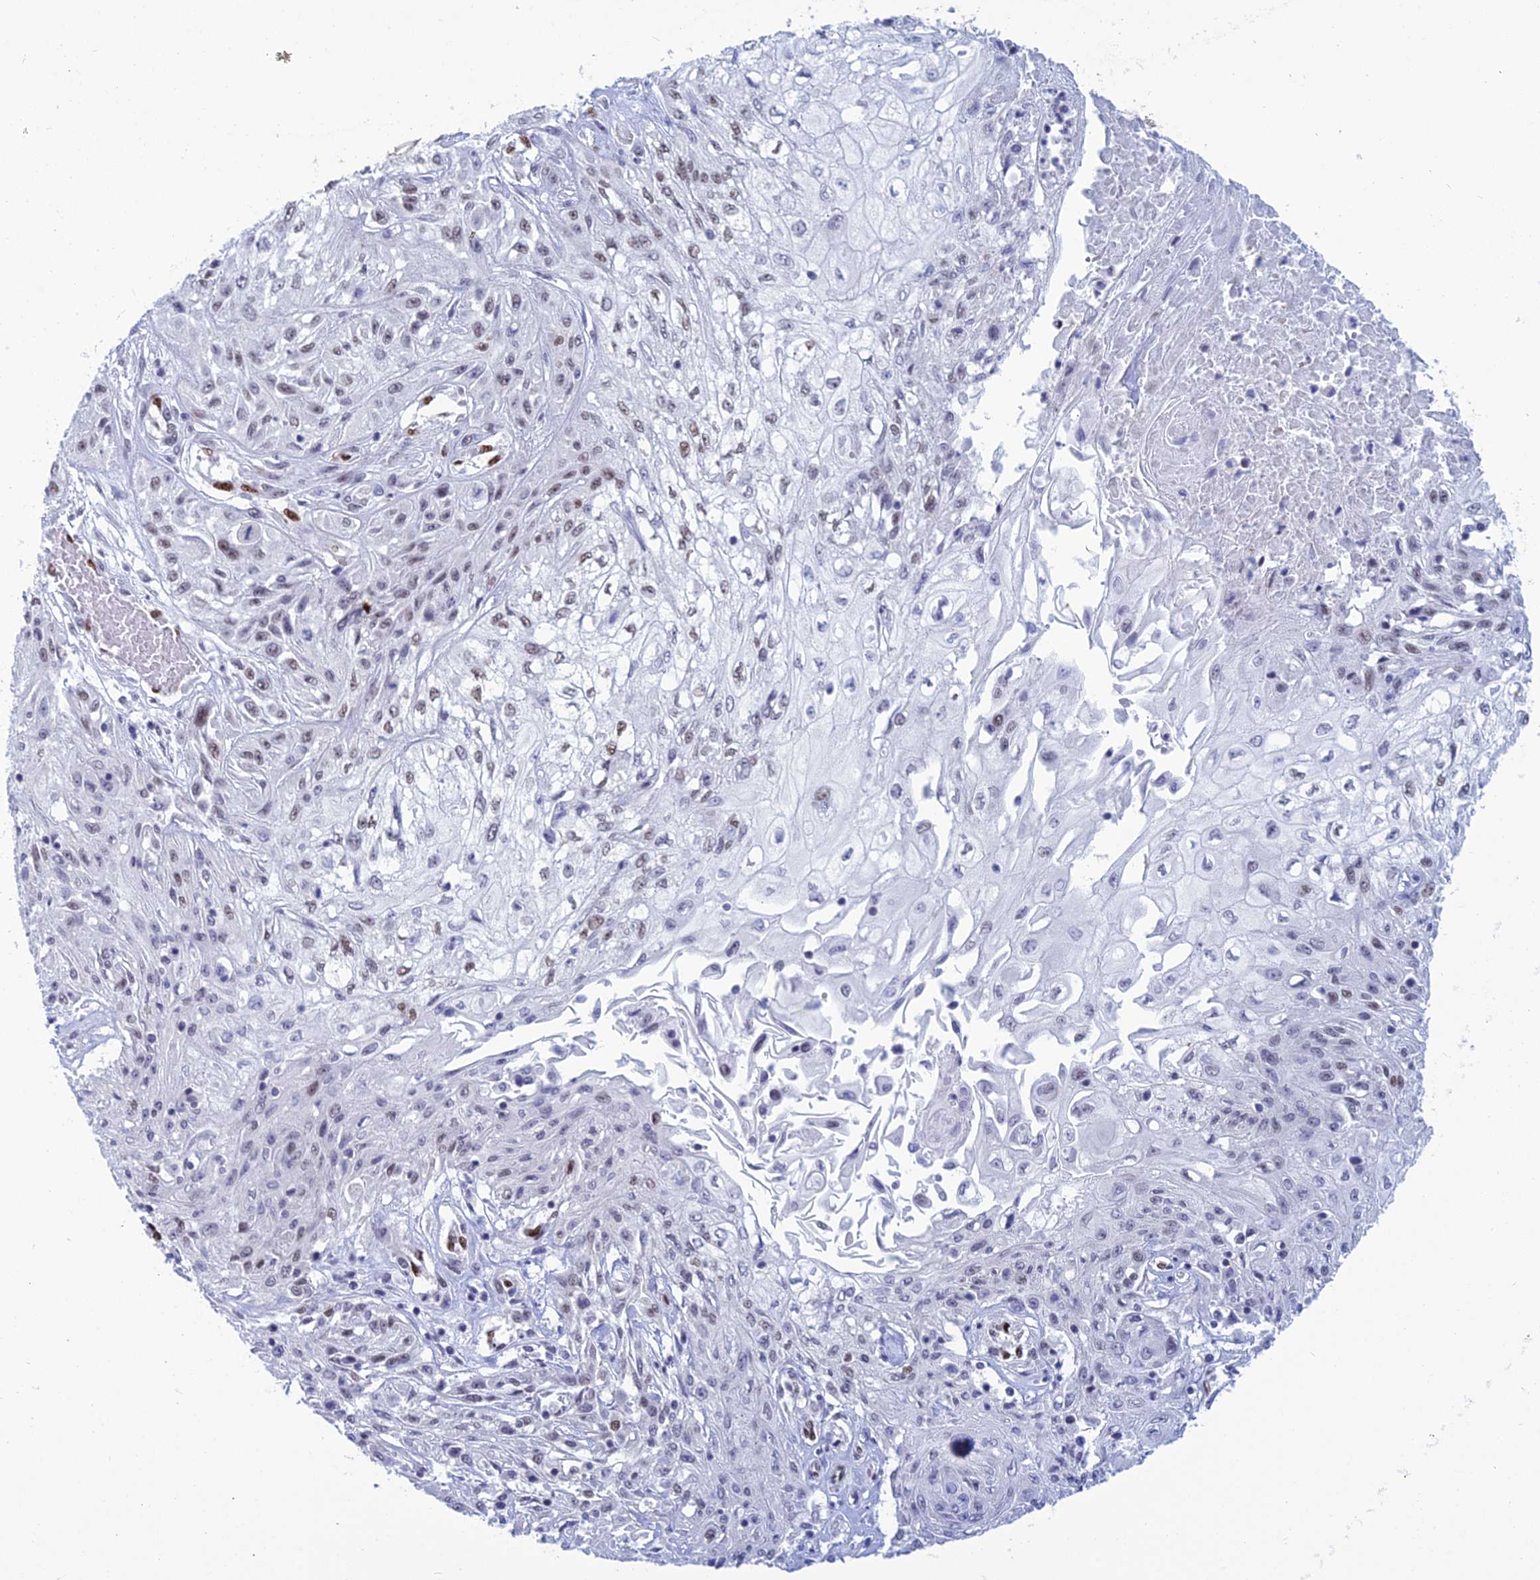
{"staining": {"intensity": "moderate", "quantity": "<25%", "location": "nuclear"}, "tissue": "skin cancer", "cell_type": "Tumor cells", "image_type": "cancer", "snomed": [{"axis": "morphology", "description": "Squamous cell carcinoma, NOS"}, {"axis": "morphology", "description": "Squamous cell carcinoma, metastatic, NOS"}, {"axis": "topography", "description": "Skin"}, {"axis": "topography", "description": "Lymph node"}], "caption": "Immunohistochemical staining of skin metastatic squamous cell carcinoma displays low levels of moderate nuclear protein staining in approximately <25% of tumor cells. (Brightfield microscopy of DAB IHC at high magnification).", "gene": "NOL4L", "patient": {"sex": "male", "age": 75}}